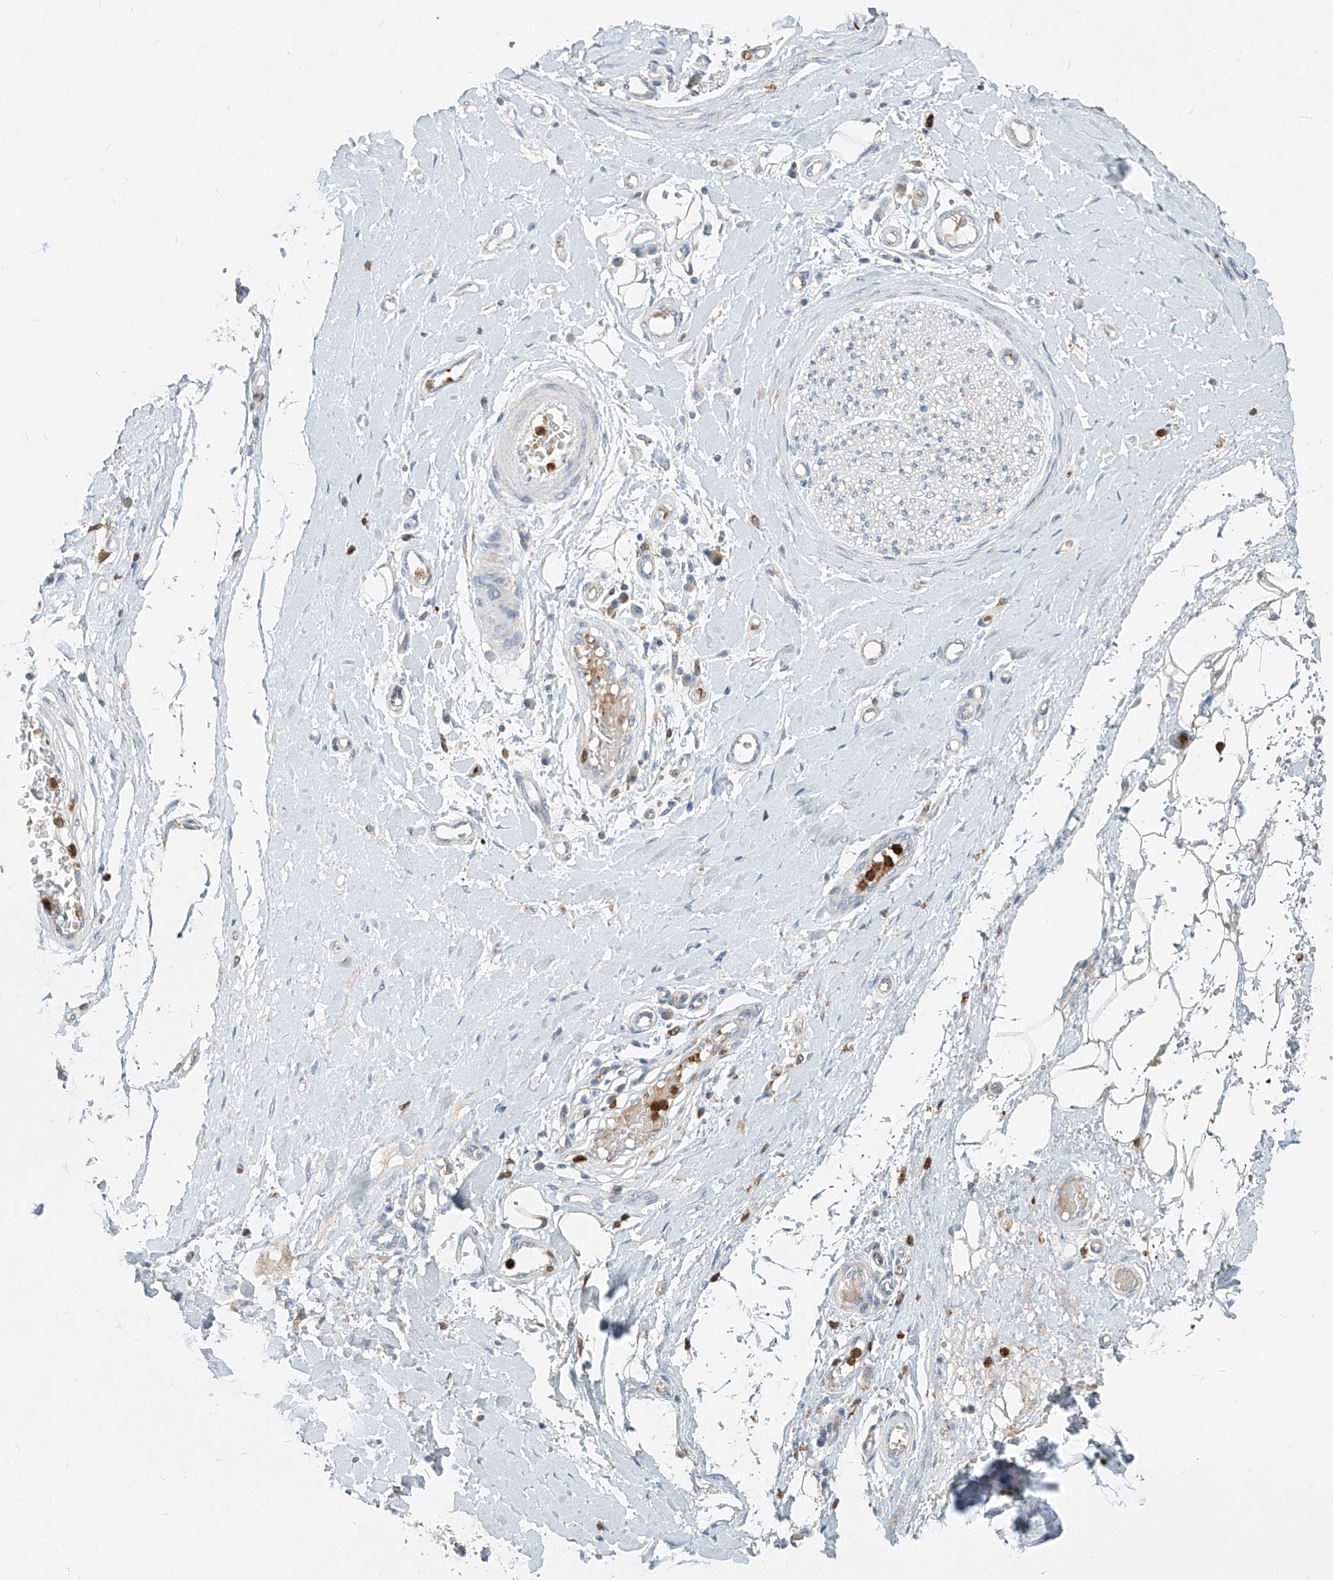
{"staining": {"intensity": "moderate", "quantity": "25%-75%", "location": "cytoplasmic/membranous"}, "tissue": "adipose tissue", "cell_type": "Adipocytes", "image_type": "normal", "snomed": [{"axis": "morphology", "description": "Normal tissue, NOS"}, {"axis": "morphology", "description": "Adenocarcinoma, NOS"}, {"axis": "topography", "description": "Esophagus"}, {"axis": "topography", "description": "Stomach, upper"}, {"axis": "topography", "description": "Peripheral nerve tissue"}], "caption": "Unremarkable adipose tissue exhibits moderate cytoplasmic/membranous expression in about 25%-75% of adipocytes The protein is stained brown, and the nuclei are stained in blue (DAB IHC with brightfield microscopy, high magnification)..", "gene": "PTPRA", "patient": {"sex": "male", "age": 62}}